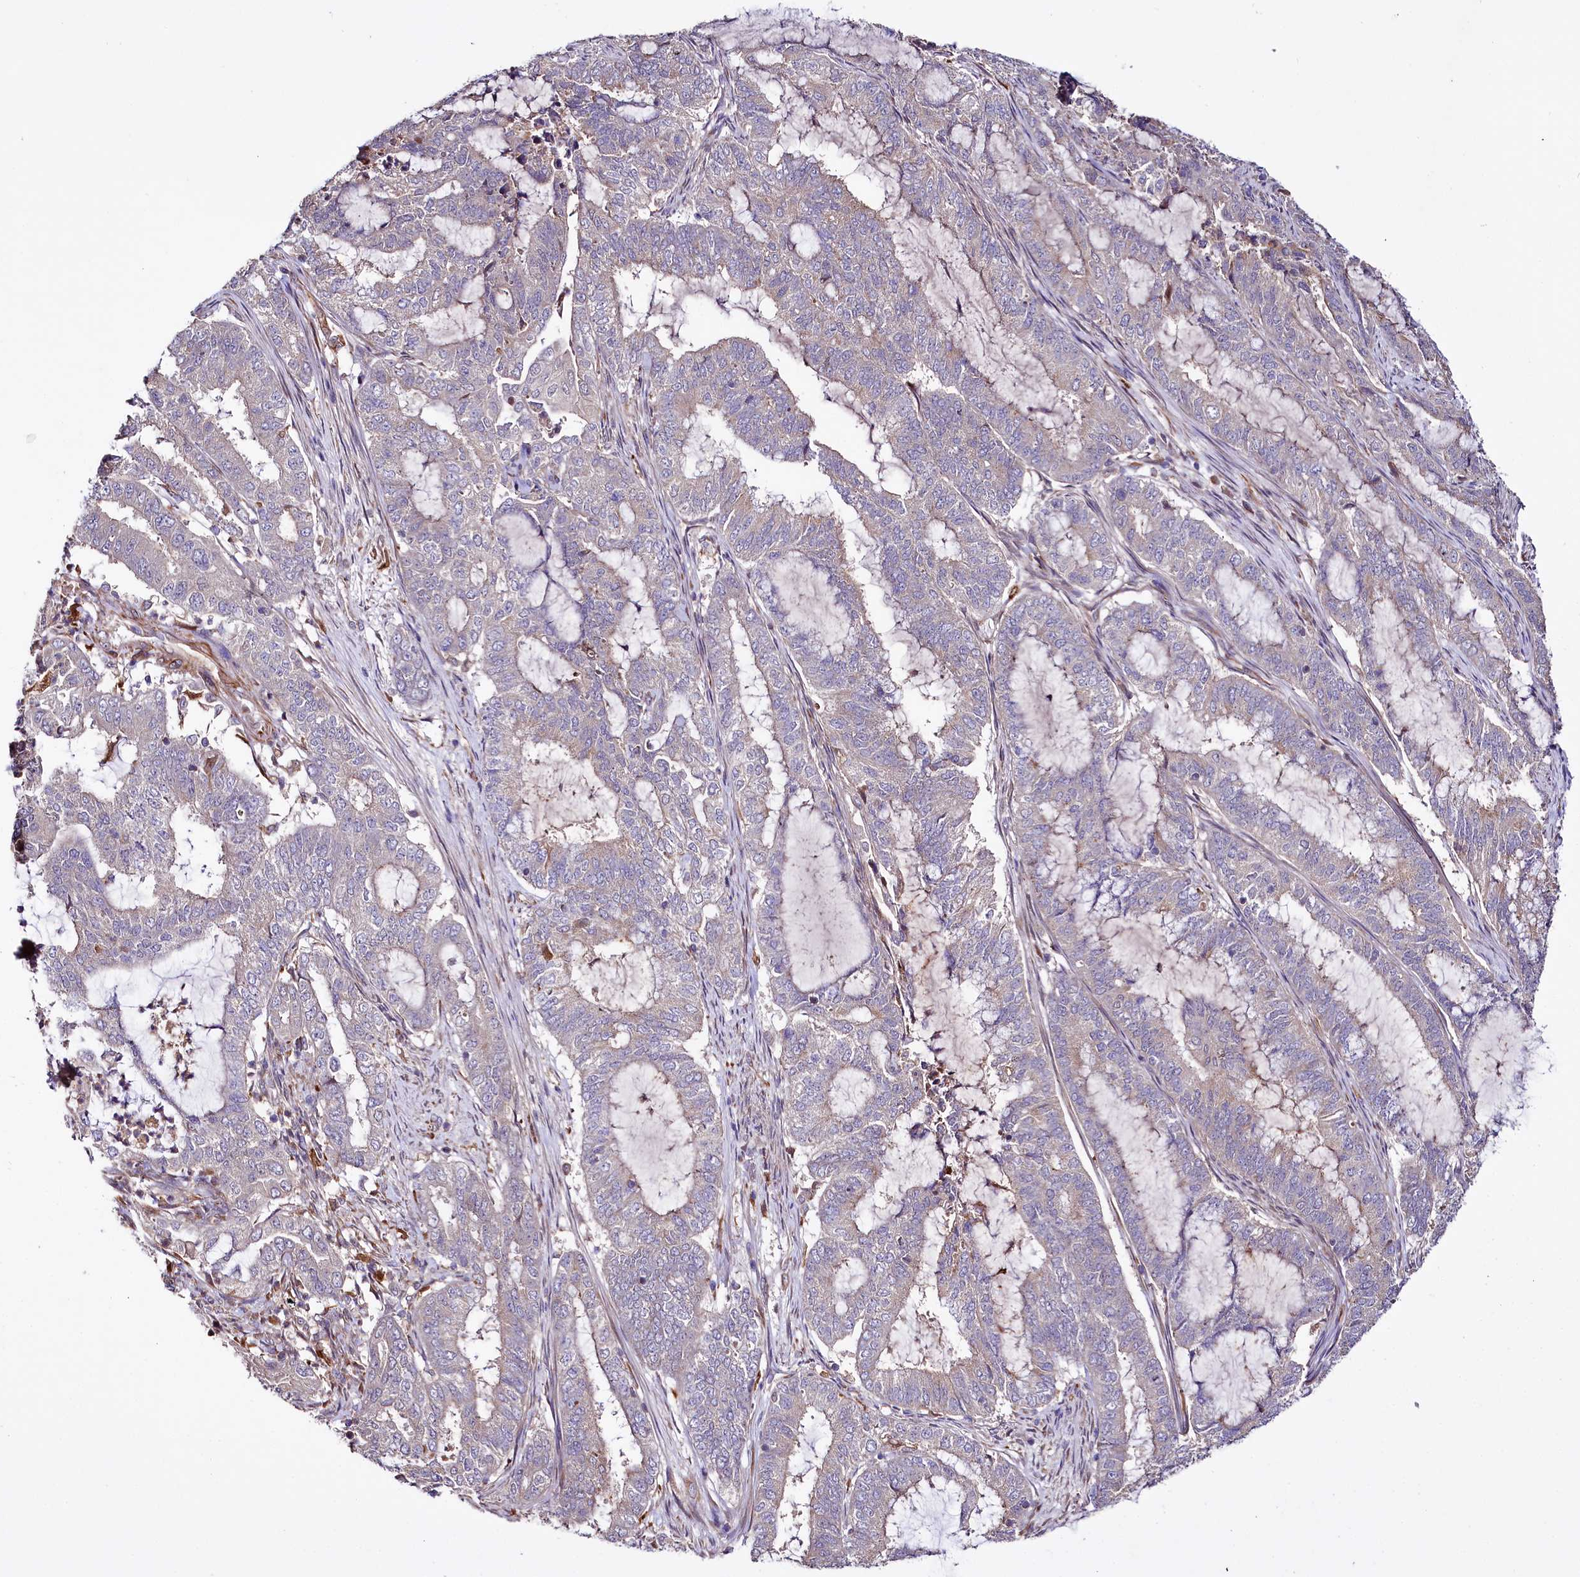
{"staining": {"intensity": "weak", "quantity": "<25%", "location": "cytoplasmic/membranous"}, "tissue": "endometrial cancer", "cell_type": "Tumor cells", "image_type": "cancer", "snomed": [{"axis": "morphology", "description": "Adenocarcinoma, NOS"}, {"axis": "topography", "description": "Endometrium"}], "caption": "Tumor cells show no significant positivity in endometrial cancer.", "gene": "TTC12", "patient": {"sex": "female", "age": 51}}